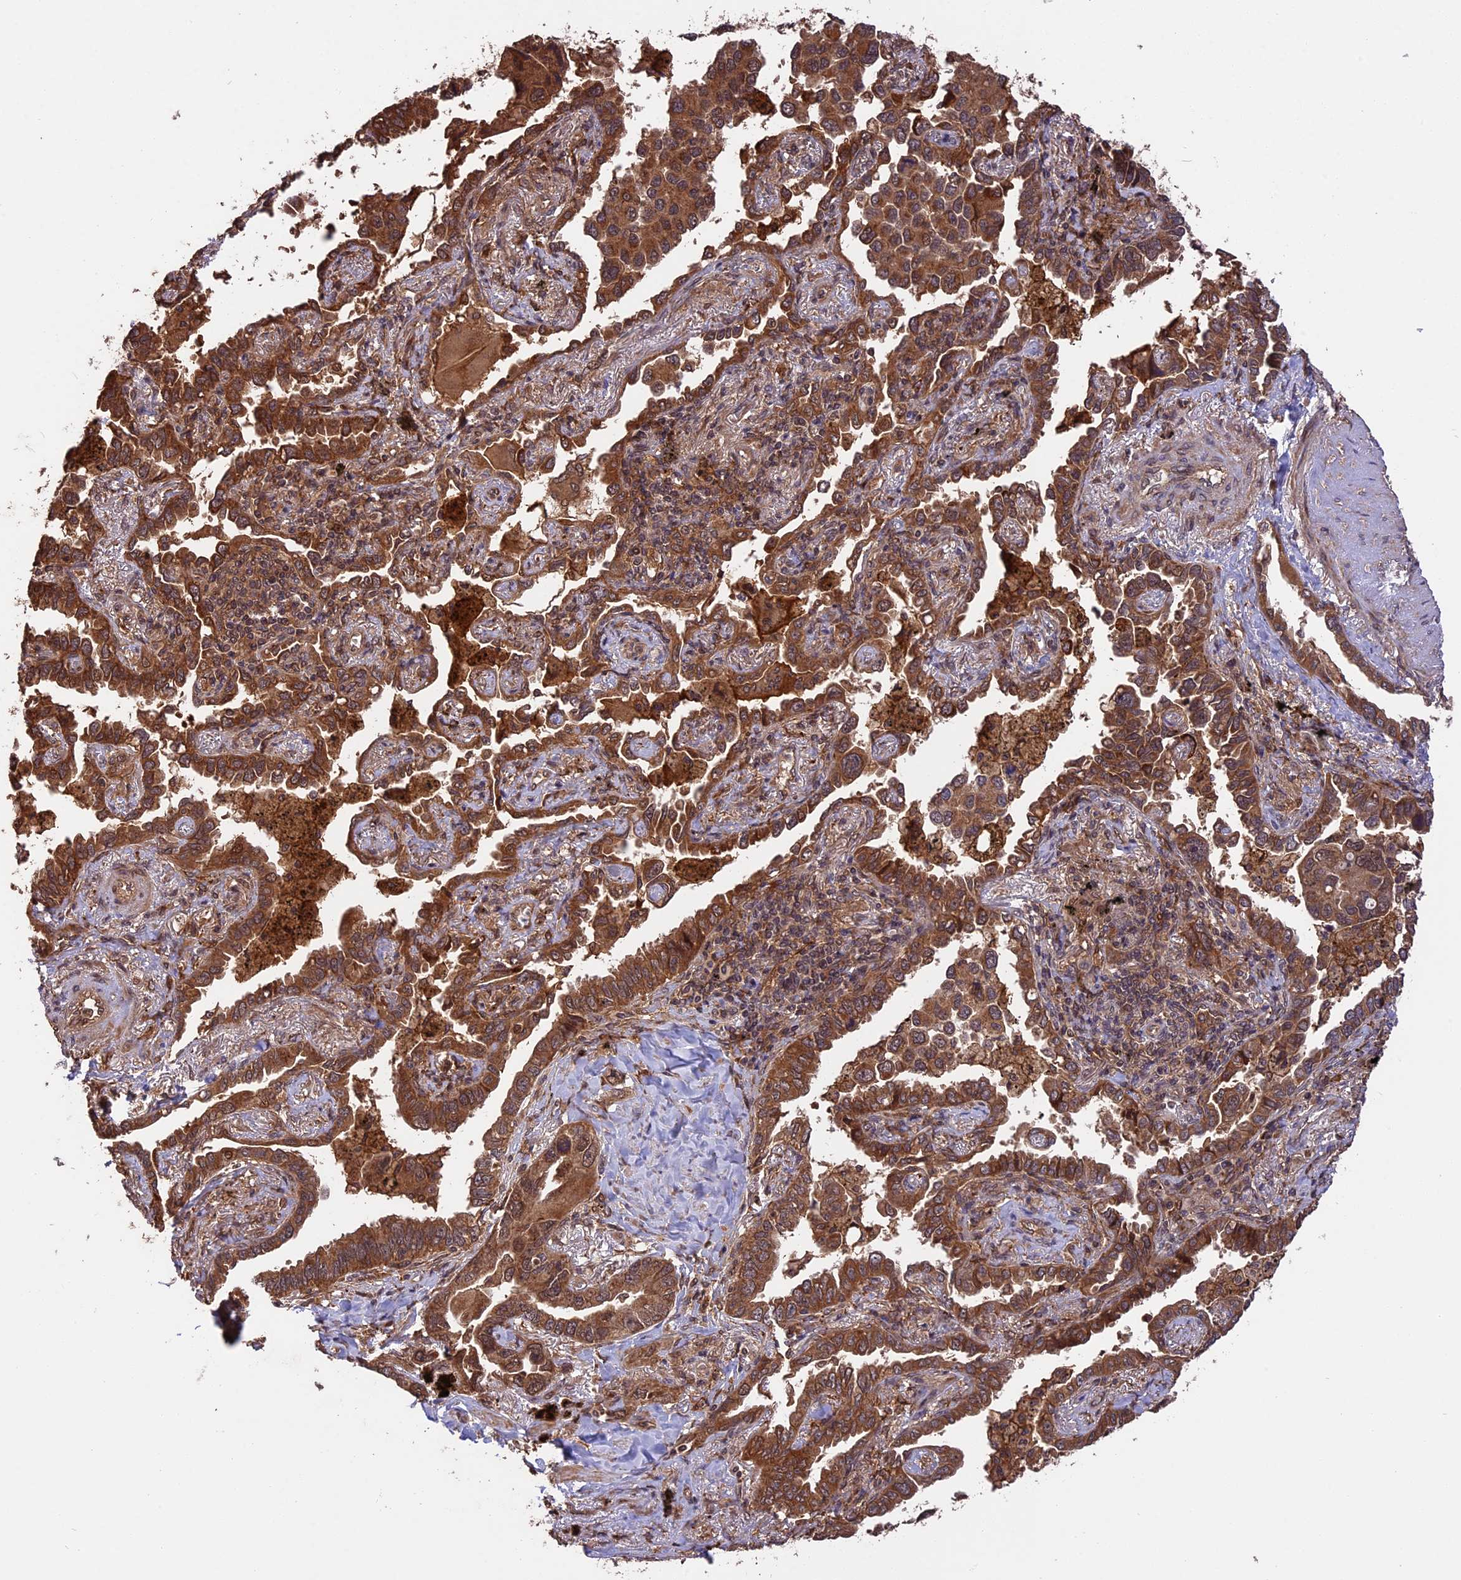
{"staining": {"intensity": "strong", "quantity": ">75%", "location": "cytoplasmic/membranous"}, "tissue": "lung cancer", "cell_type": "Tumor cells", "image_type": "cancer", "snomed": [{"axis": "morphology", "description": "Adenocarcinoma, NOS"}, {"axis": "topography", "description": "Lung"}], "caption": "Human lung cancer (adenocarcinoma) stained with a protein marker displays strong staining in tumor cells.", "gene": "ESCO1", "patient": {"sex": "male", "age": 67}}